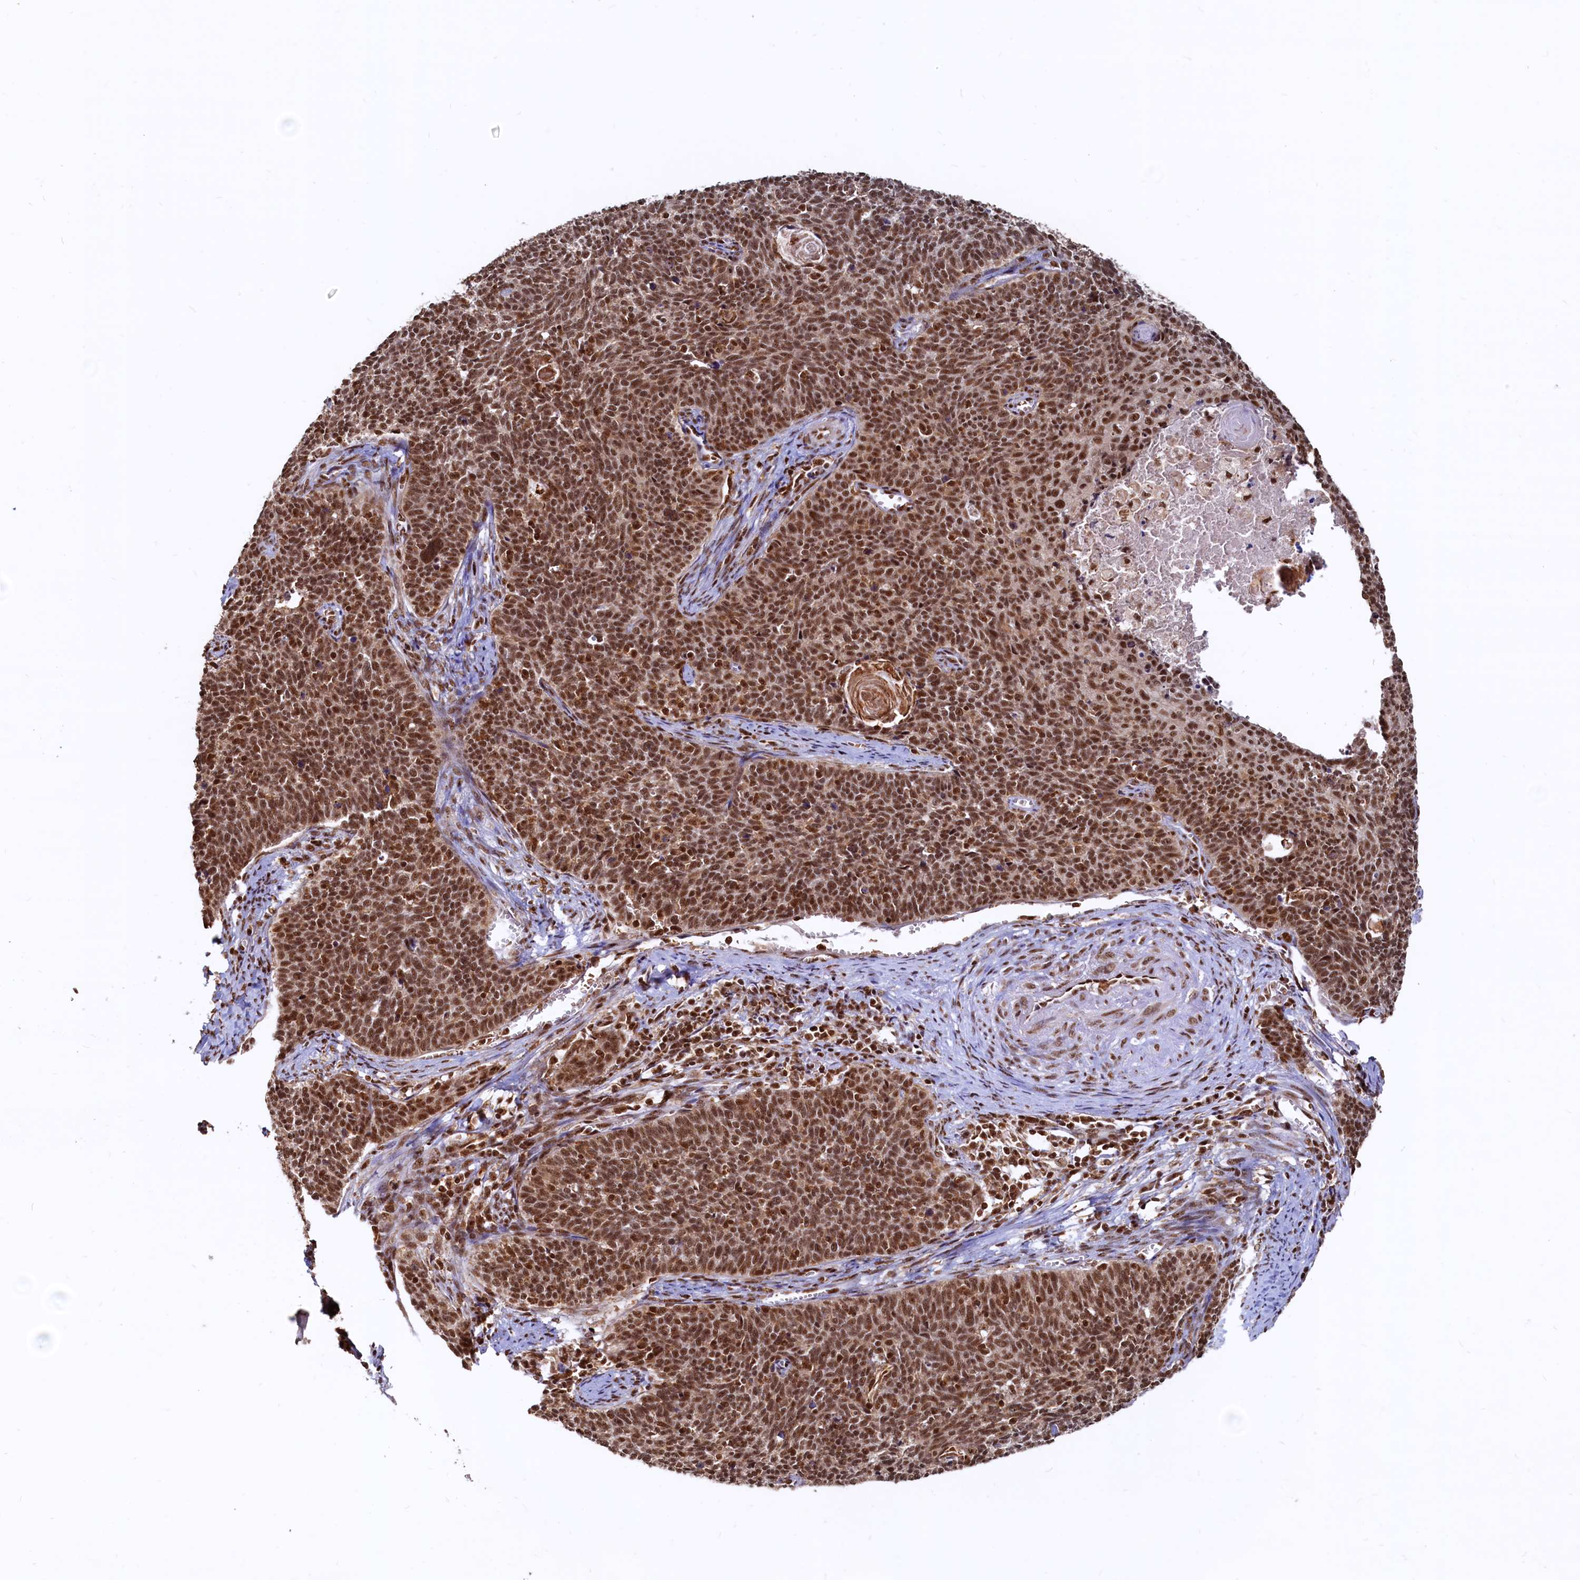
{"staining": {"intensity": "strong", "quantity": ">75%", "location": "nuclear"}, "tissue": "cervical cancer", "cell_type": "Tumor cells", "image_type": "cancer", "snomed": [{"axis": "morphology", "description": "Squamous cell carcinoma, NOS"}, {"axis": "topography", "description": "Cervix"}], "caption": "Human cervical cancer (squamous cell carcinoma) stained for a protein (brown) shows strong nuclear positive expression in approximately >75% of tumor cells.", "gene": "RSRC2", "patient": {"sex": "female", "age": 39}}